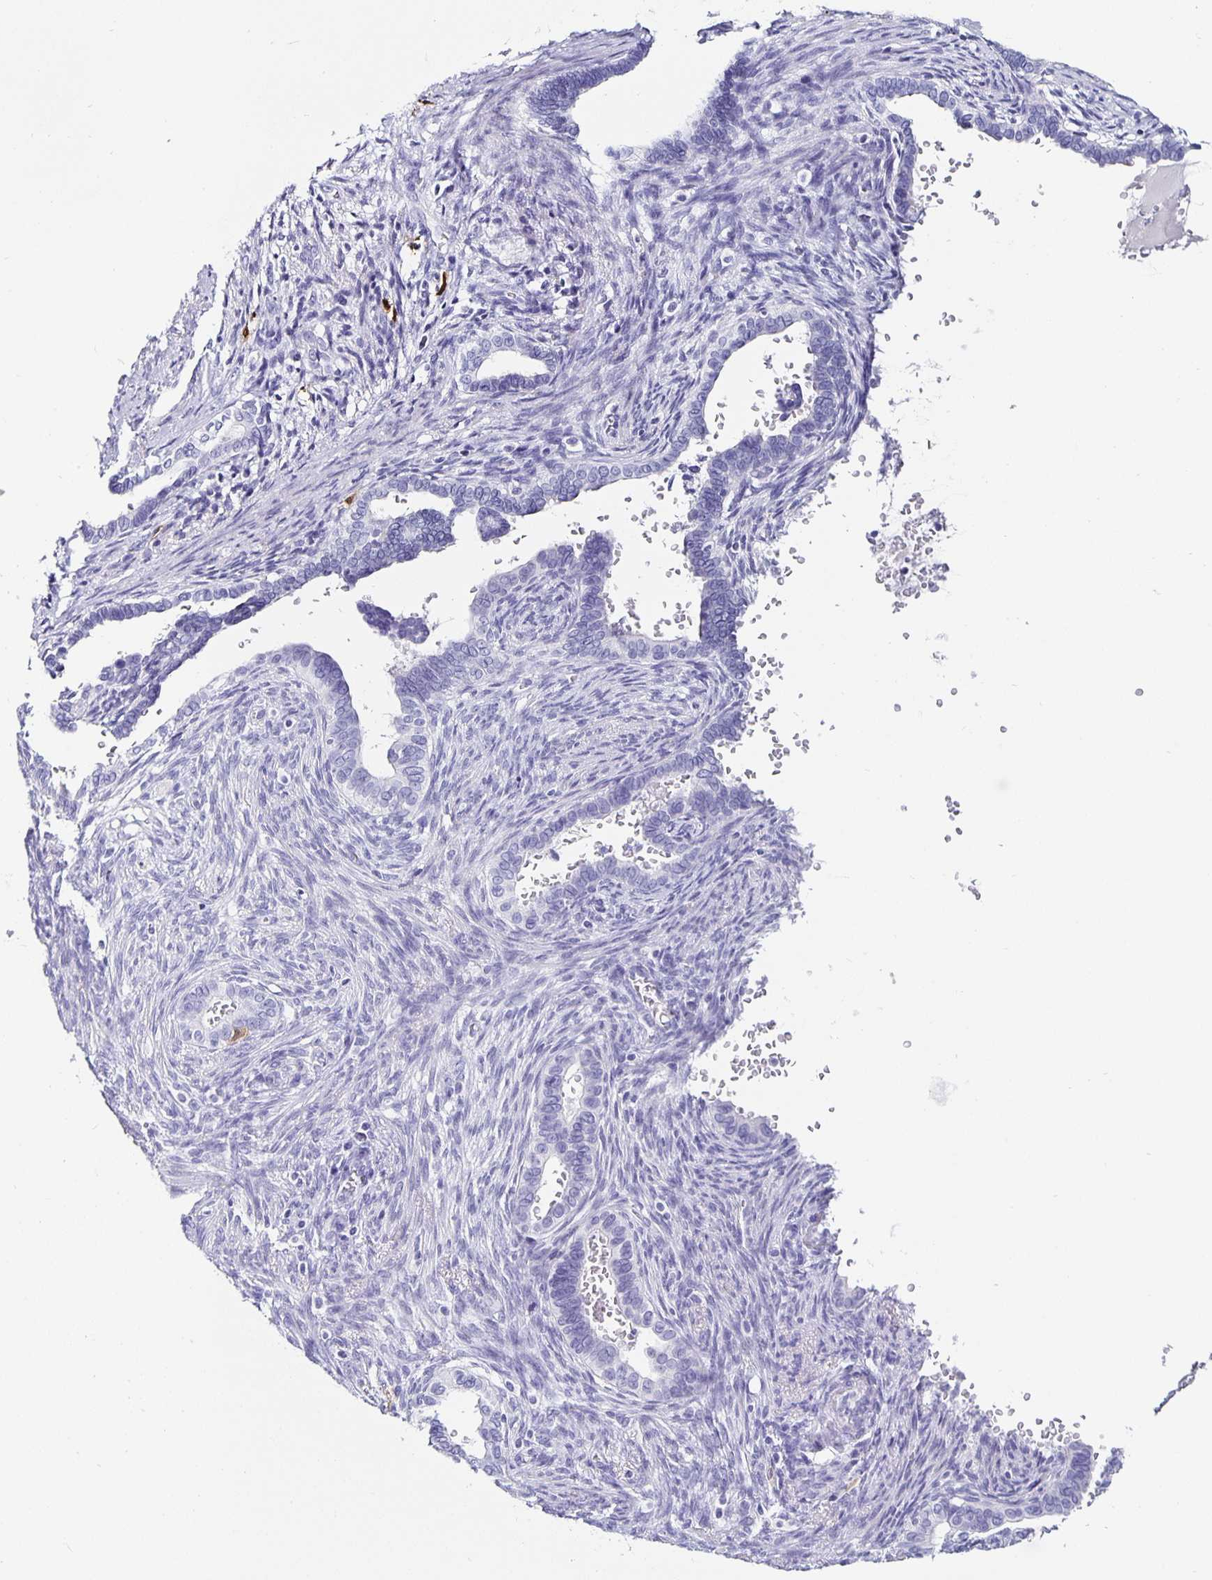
{"staining": {"intensity": "negative", "quantity": "none", "location": "none"}, "tissue": "cervical cancer", "cell_type": "Tumor cells", "image_type": "cancer", "snomed": [{"axis": "morphology", "description": "Adenocarcinoma, NOS"}, {"axis": "morphology", "description": "Adenocarcinoma, Low grade"}, {"axis": "topography", "description": "Cervix"}], "caption": "Photomicrograph shows no significant protein expression in tumor cells of cervical cancer.", "gene": "CHGA", "patient": {"sex": "female", "age": 35}}